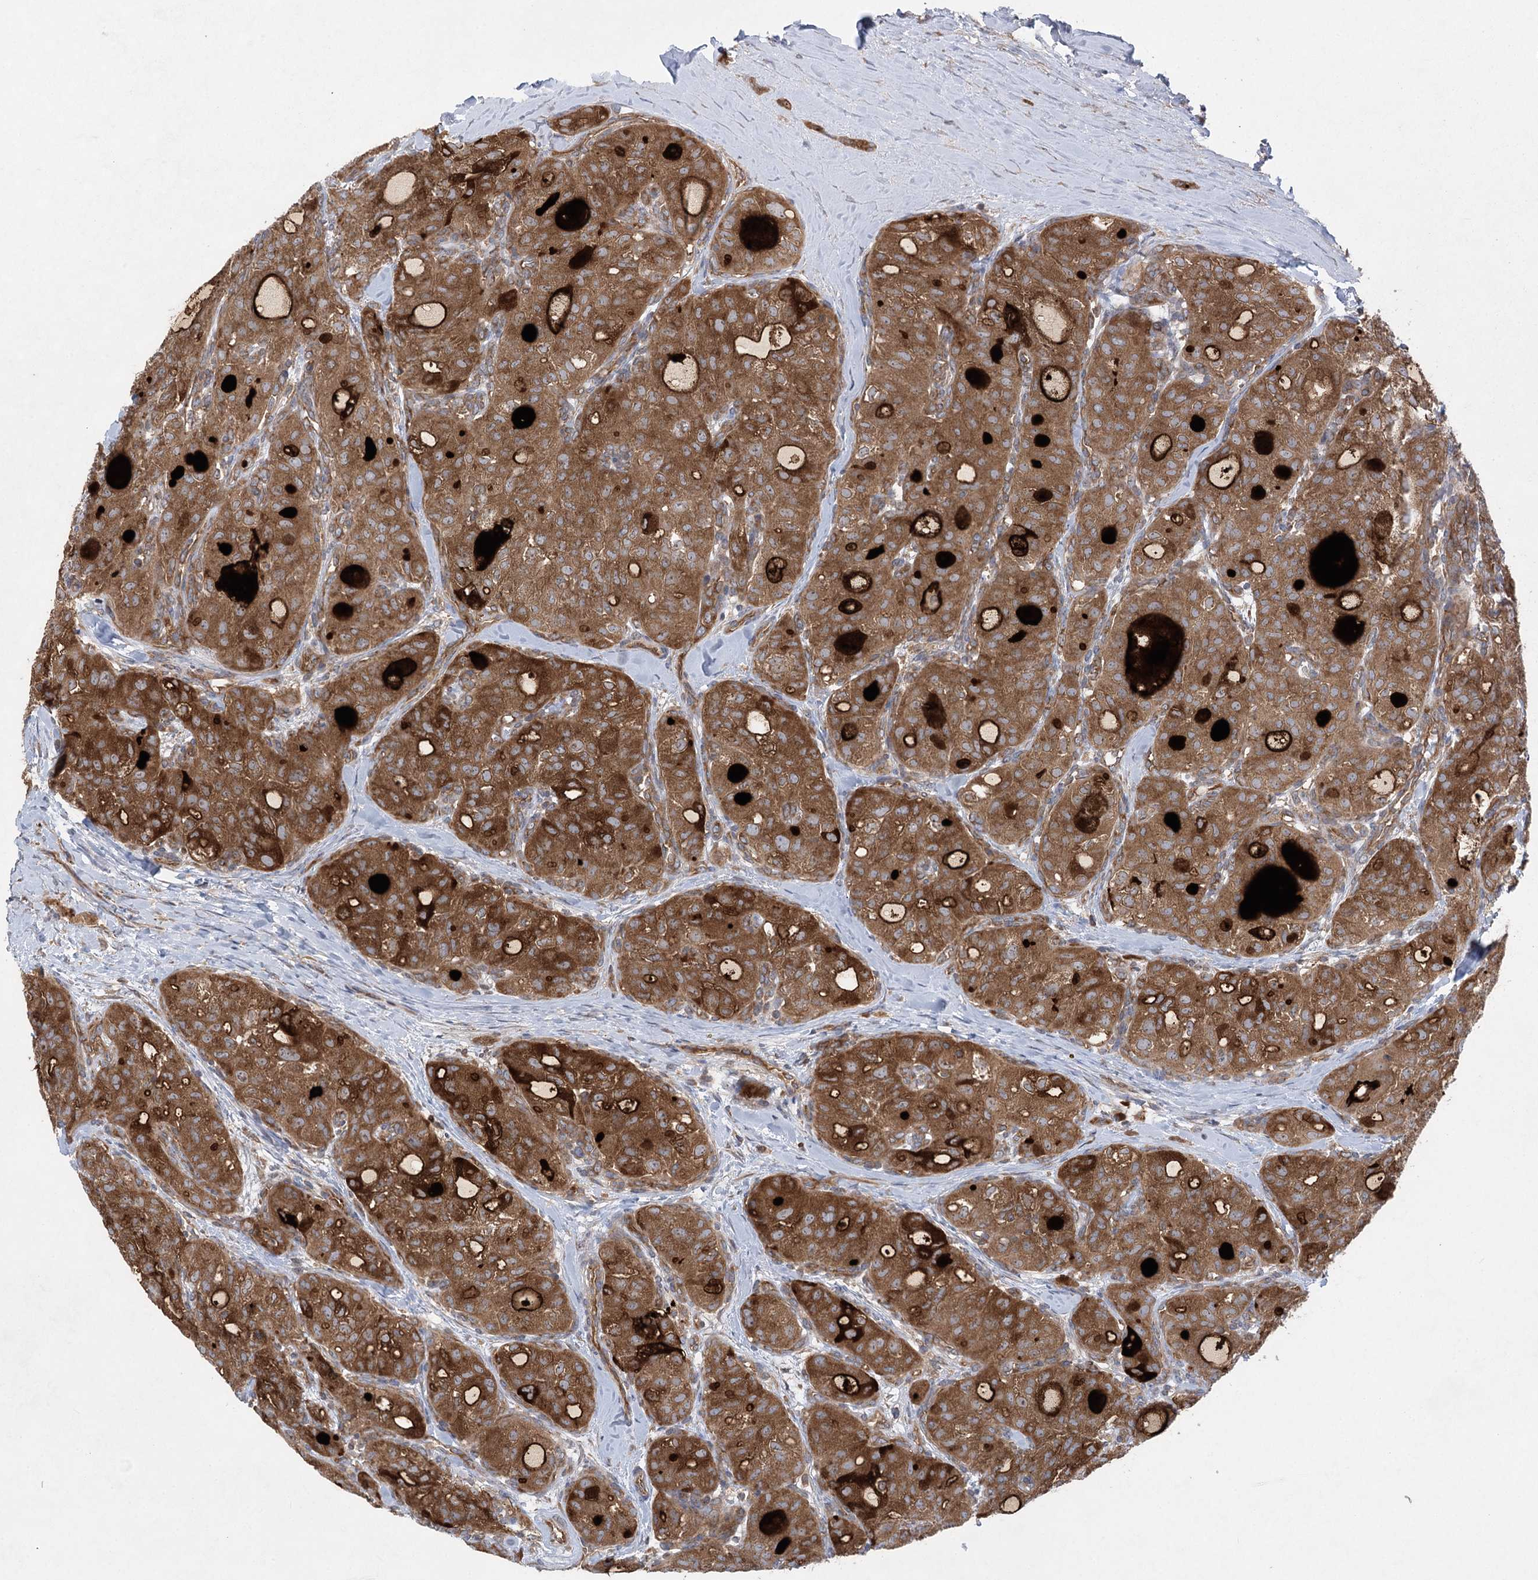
{"staining": {"intensity": "strong", "quantity": ">75%", "location": "cytoplasmic/membranous"}, "tissue": "thyroid cancer", "cell_type": "Tumor cells", "image_type": "cancer", "snomed": [{"axis": "morphology", "description": "Follicular adenoma carcinoma, NOS"}, {"axis": "topography", "description": "Thyroid gland"}], "caption": "High-power microscopy captured an immunohistochemistry (IHC) image of follicular adenoma carcinoma (thyroid), revealing strong cytoplasmic/membranous expression in about >75% of tumor cells.", "gene": "EIF3A", "patient": {"sex": "male", "age": 75}}